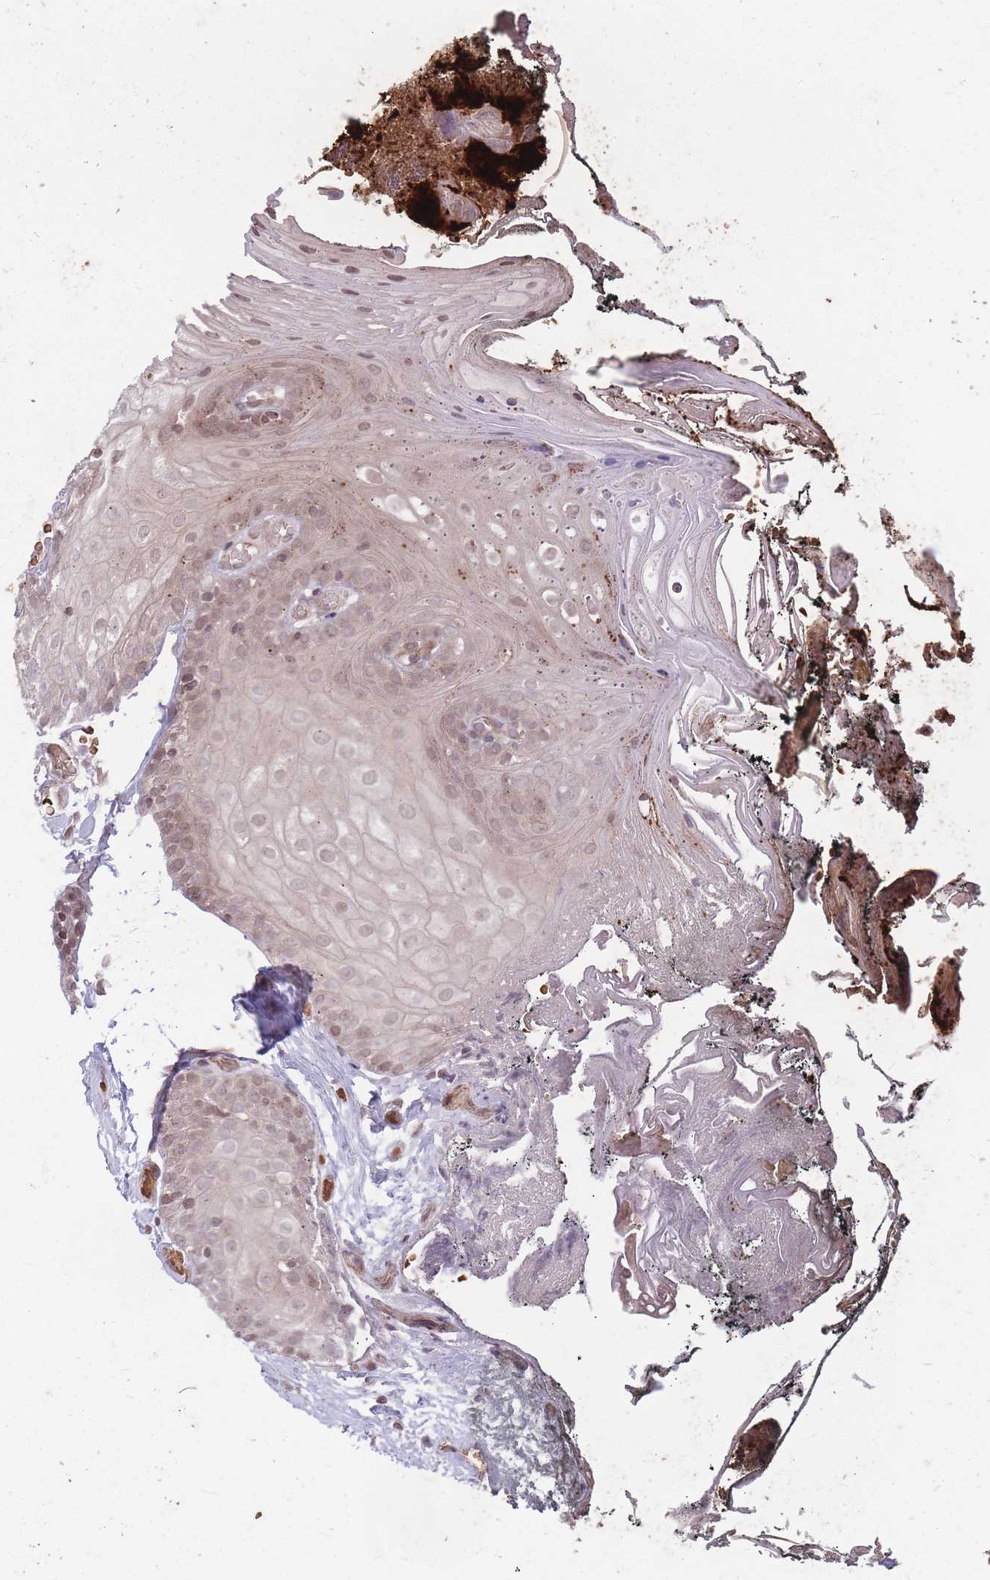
{"staining": {"intensity": "weak", "quantity": ">75%", "location": "nuclear"}, "tissue": "oral mucosa", "cell_type": "Squamous epithelial cells", "image_type": "normal", "snomed": [{"axis": "morphology", "description": "Normal tissue, NOS"}, {"axis": "morphology", "description": "Squamous cell carcinoma, NOS"}, {"axis": "topography", "description": "Oral tissue"}, {"axis": "topography", "description": "Head-Neck"}], "caption": "Immunohistochemical staining of unremarkable oral mucosa exhibits low levels of weak nuclear positivity in approximately >75% of squamous epithelial cells. (Stains: DAB (3,3'-diaminobenzidine) in brown, nuclei in blue, Microscopy: brightfield microscopy at high magnification).", "gene": "GGT5", "patient": {"sex": "female", "age": 81}}